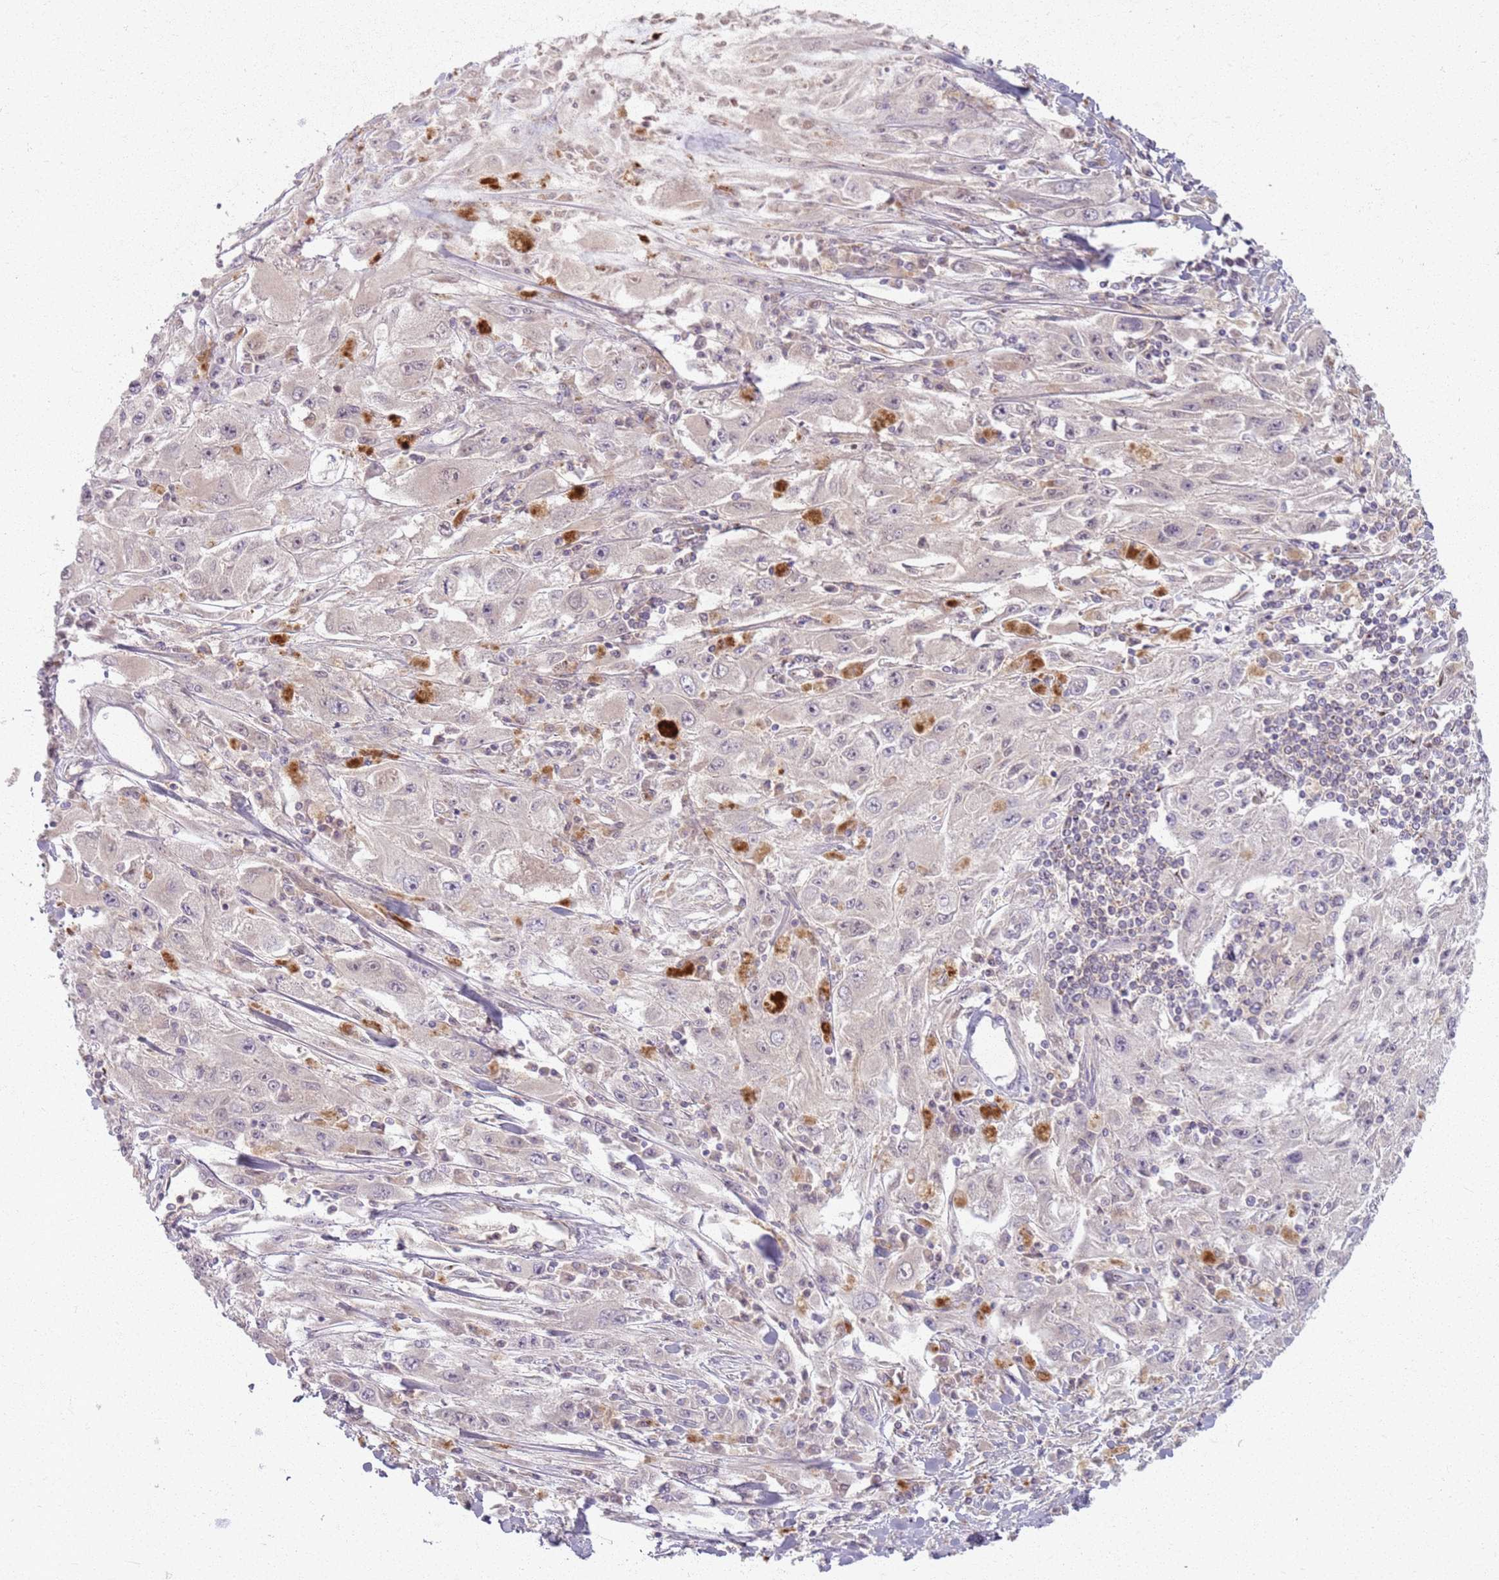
{"staining": {"intensity": "negative", "quantity": "none", "location": "none"}, "tissue": "melanoma", "cell_type": "Tumor cells", "image_type": "cancer", "snomed": [{"axis": "morphology", "description": "Malignant melanoma, Metastatic site"}, {"axis": "topography", "description": "Skin"}], "caption": "High magnification brightfield microscopy of melanoma stained with DAB (brown) and counterstained with hematoxylin (blue): tumor cells show no significant expression. (DAB immunohistochemistry (IHC) with hematoxylin counter stain).", "gene": "ZDHHC2", "patient": {"sex": "male", "age": 53}}